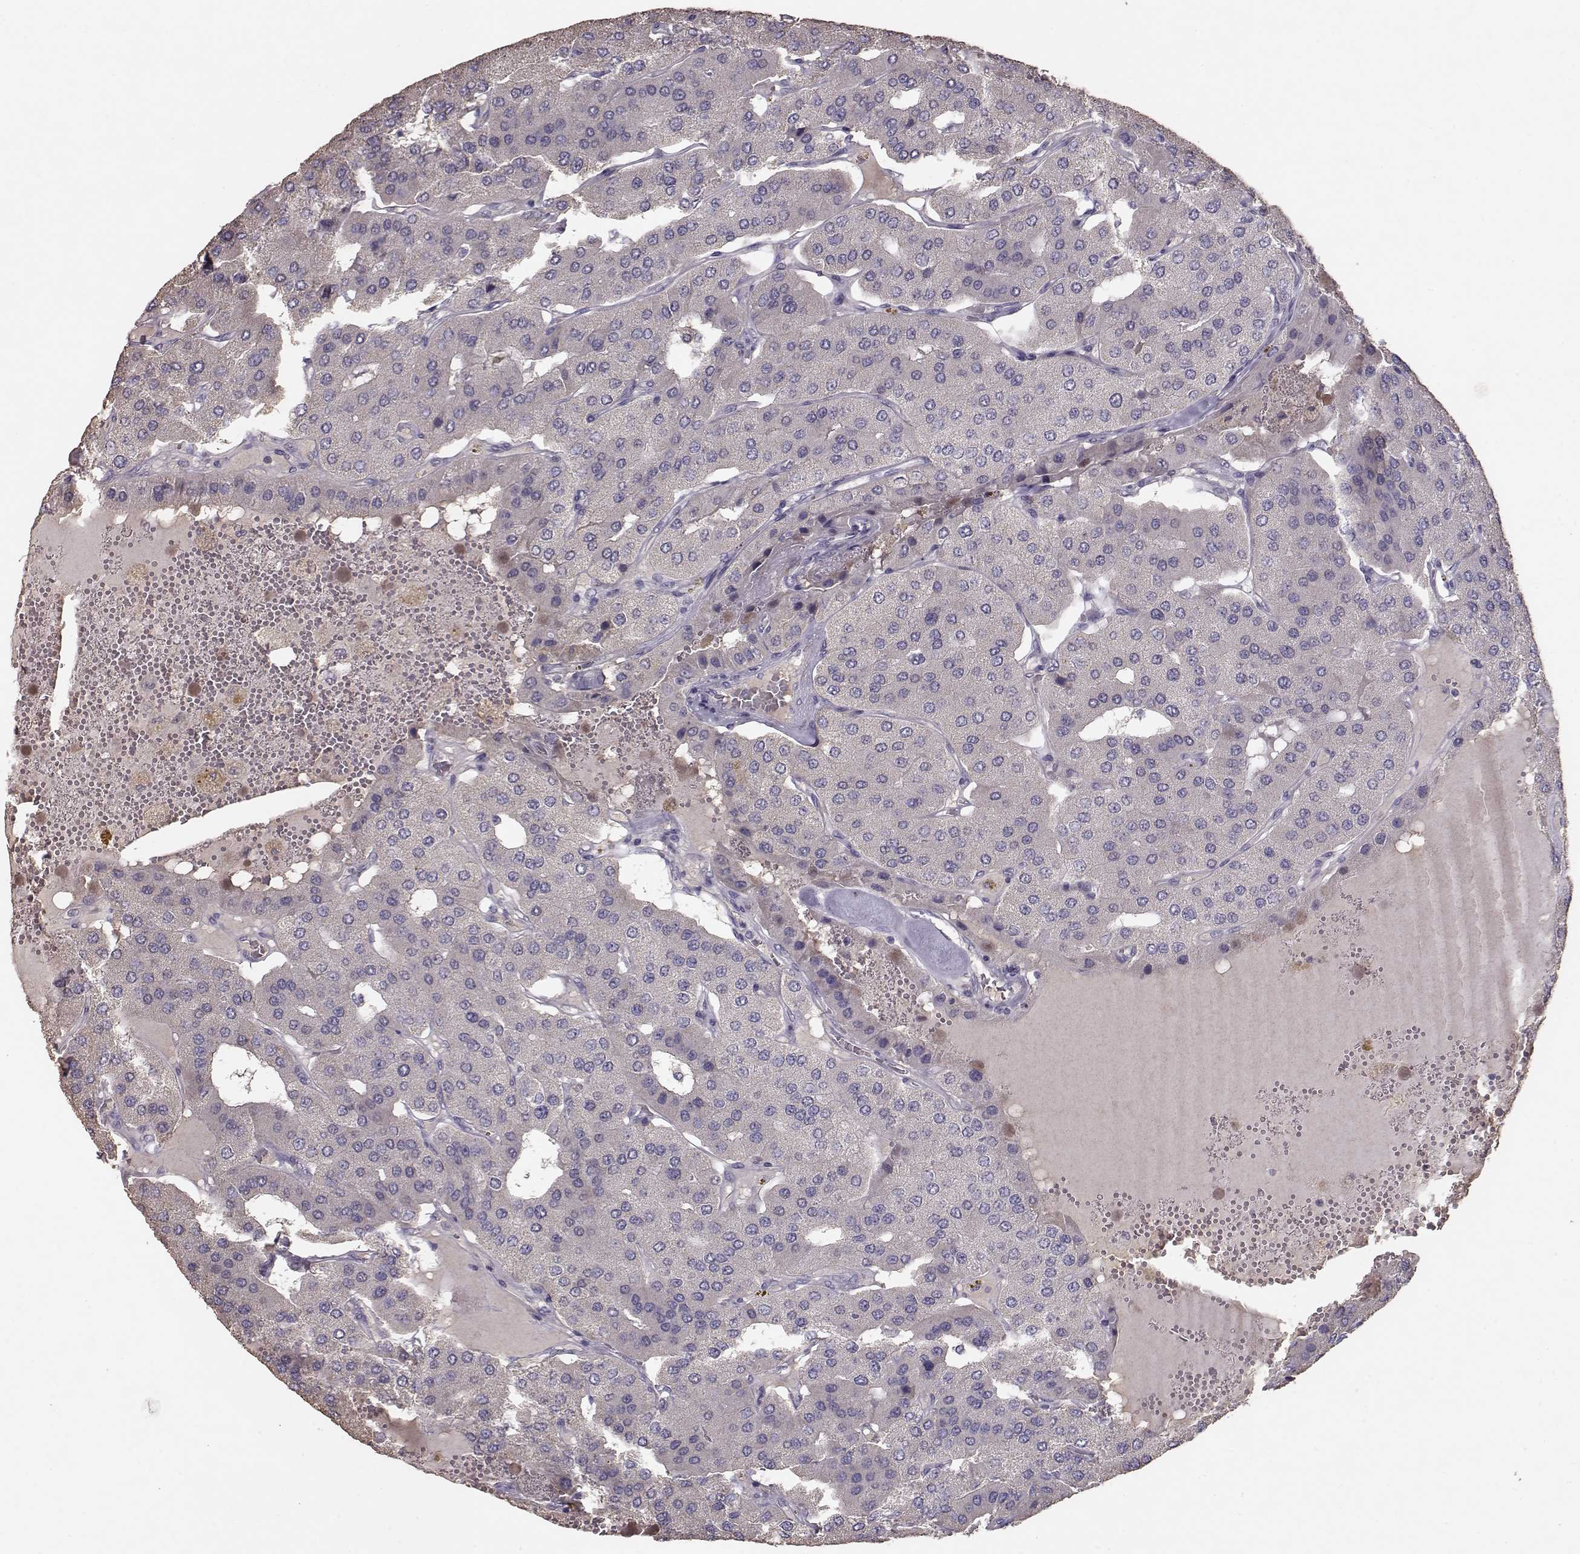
{"staining": {"intensity": "negative", "quantity": "none", "location": "none"}, "tissue": "parathyroid gland", "cell_type": "Glandular cells", "image_type": "normal", "snomed": [{"axis": "morphology", "description": "Normal tissue, NOS"}, {"axis": "morphology", "description": "Adenoma, NOS"}, {"axis": "topography", "description": "Parathyroid gland"}], "caption": "High power microscopy photomicrograph of an IHC histopathology image of unremarkable parathyroid gland, revealing no significant expression in glandular cells.", "gene": "PMCH", "patient": {"sex": "female", "age": 86}}